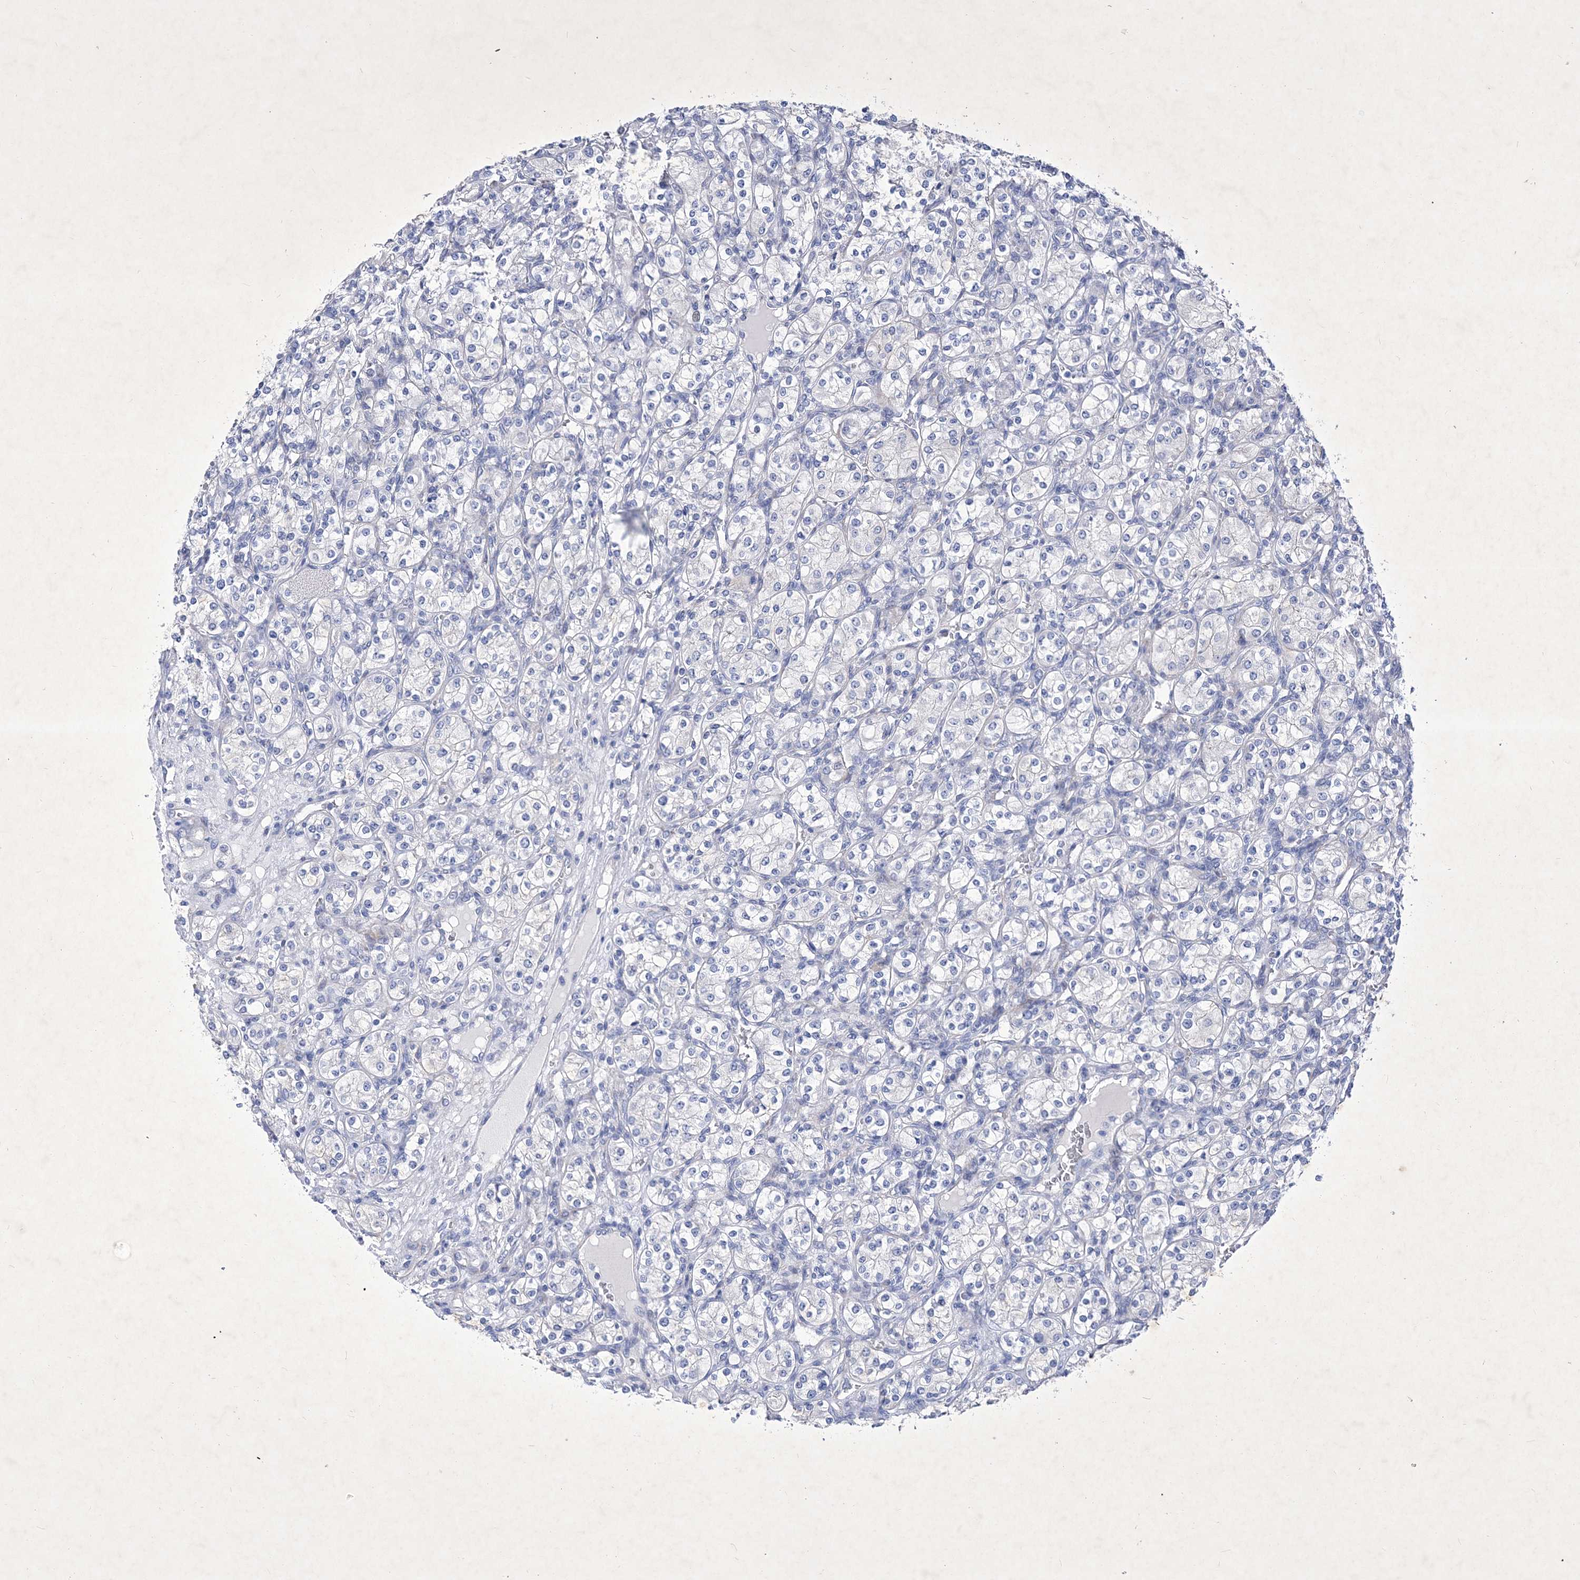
{"staining": {"intensity": "negative", "quantity": "none", "location": "none"}, "tissue": "renal cancer", "cell_type": "Tumor cells", "image_type": "cancer", "snomed": [{"axis": "morphology", "description": "Adenocarcinoma, NOS"}, {"axis": "topography", "description": "Kidney"}], "caption": "Tumor cells are negative for brown protein staining in adenocarcinoma (renal).", "gene": "GPN1", "patient": {"sex": "male", "age": 77}}